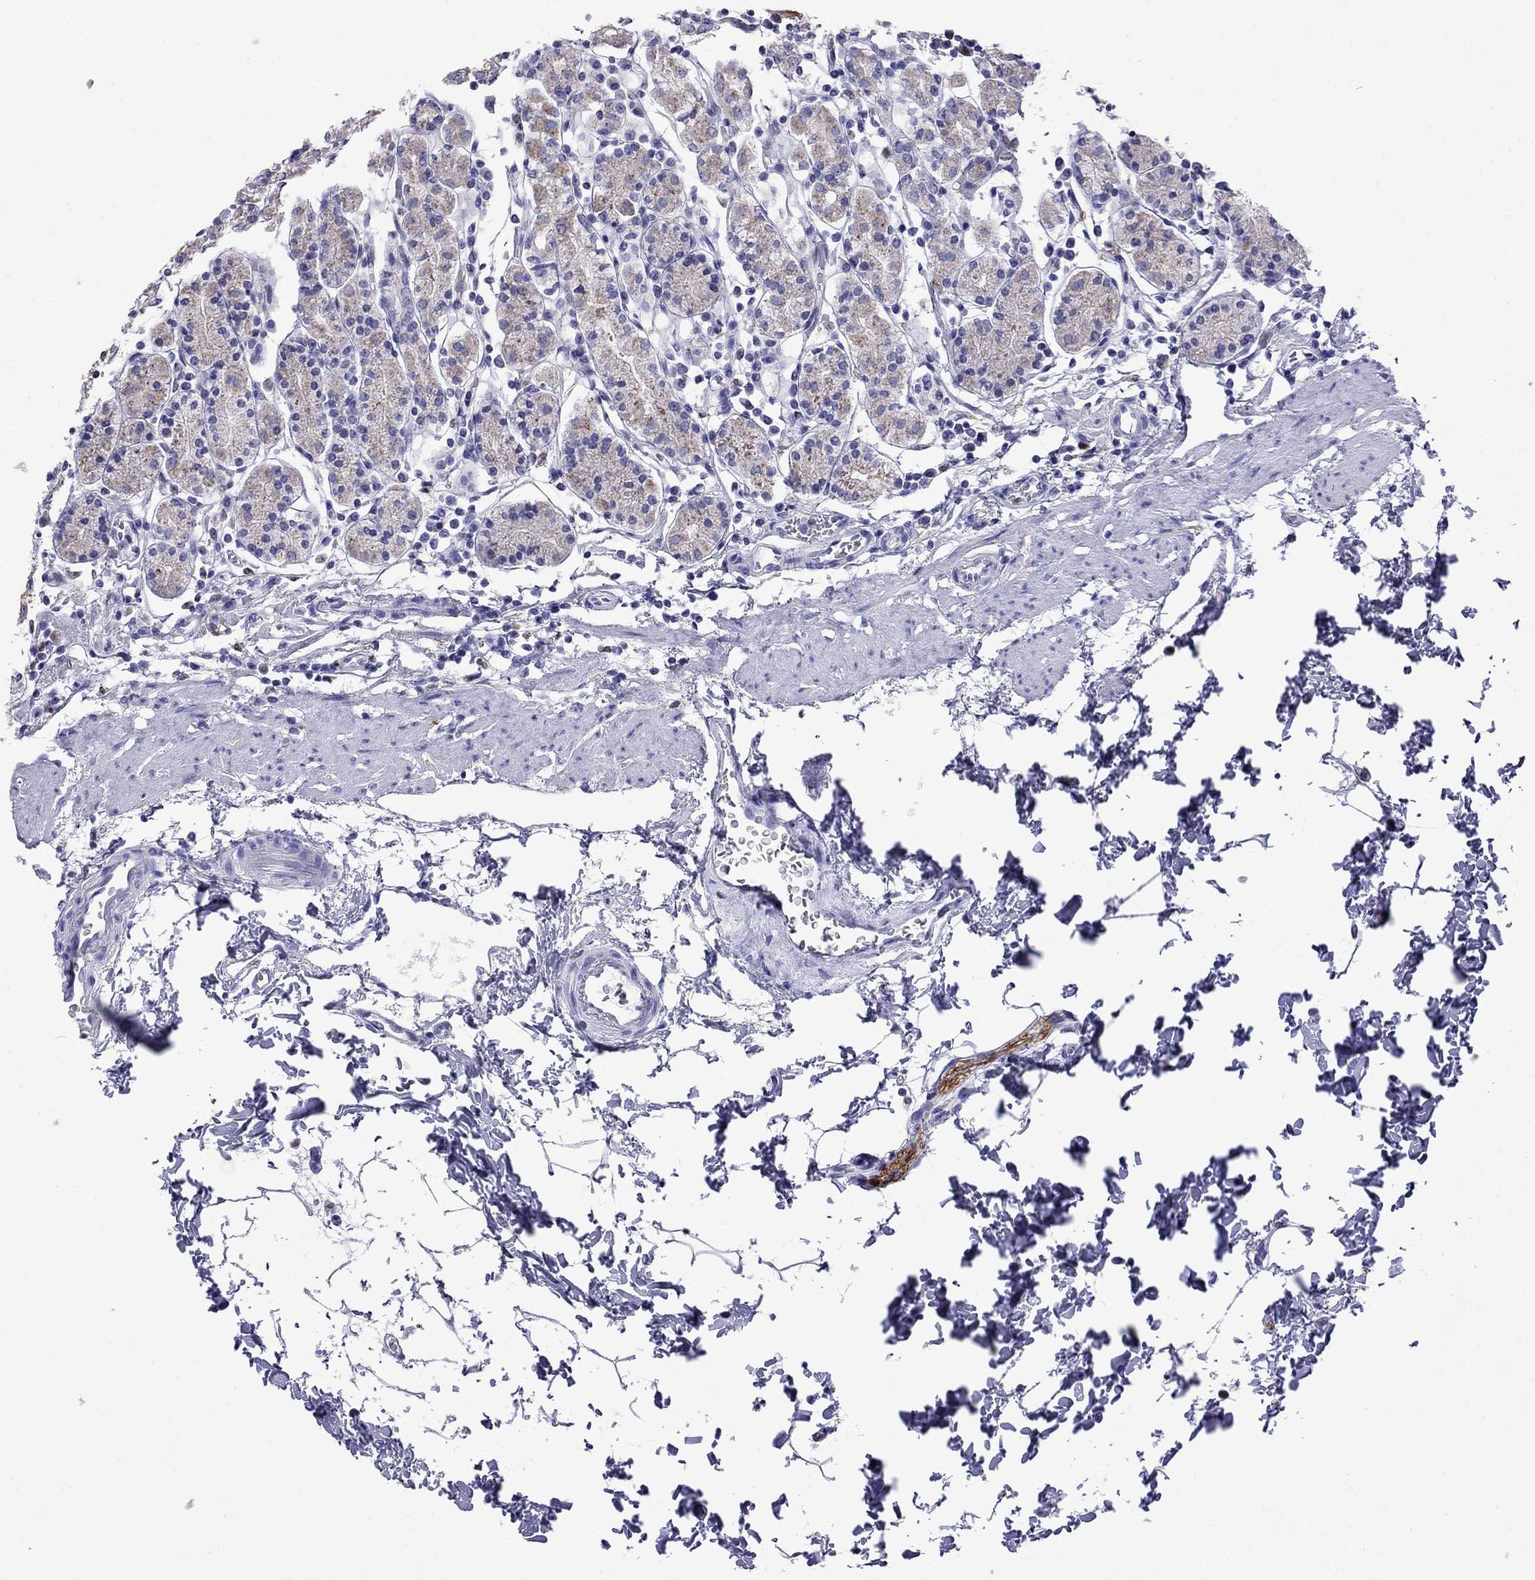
{"staining": {"intensity": "moderate", "quantity": "<25%", "location": "cytoplasmic/membranous"}, "tissue": "stomach", "cell_type": "Glandular cells", "image_type": "normal", "snomed": [{"axis": "morphology", "description": "Normal tissue, NOS"}, {"axis": "topography", "description": "Stomach, upper"}, {"axis": "topography", "description": "Stomach"}], "caption": "Moderate cytoplasmic/membranous expression is seen in approximately <25% of glandular cells in normal stomach.", "gene": "MPZ", "patient": {"sex": "male", "age": 62}}